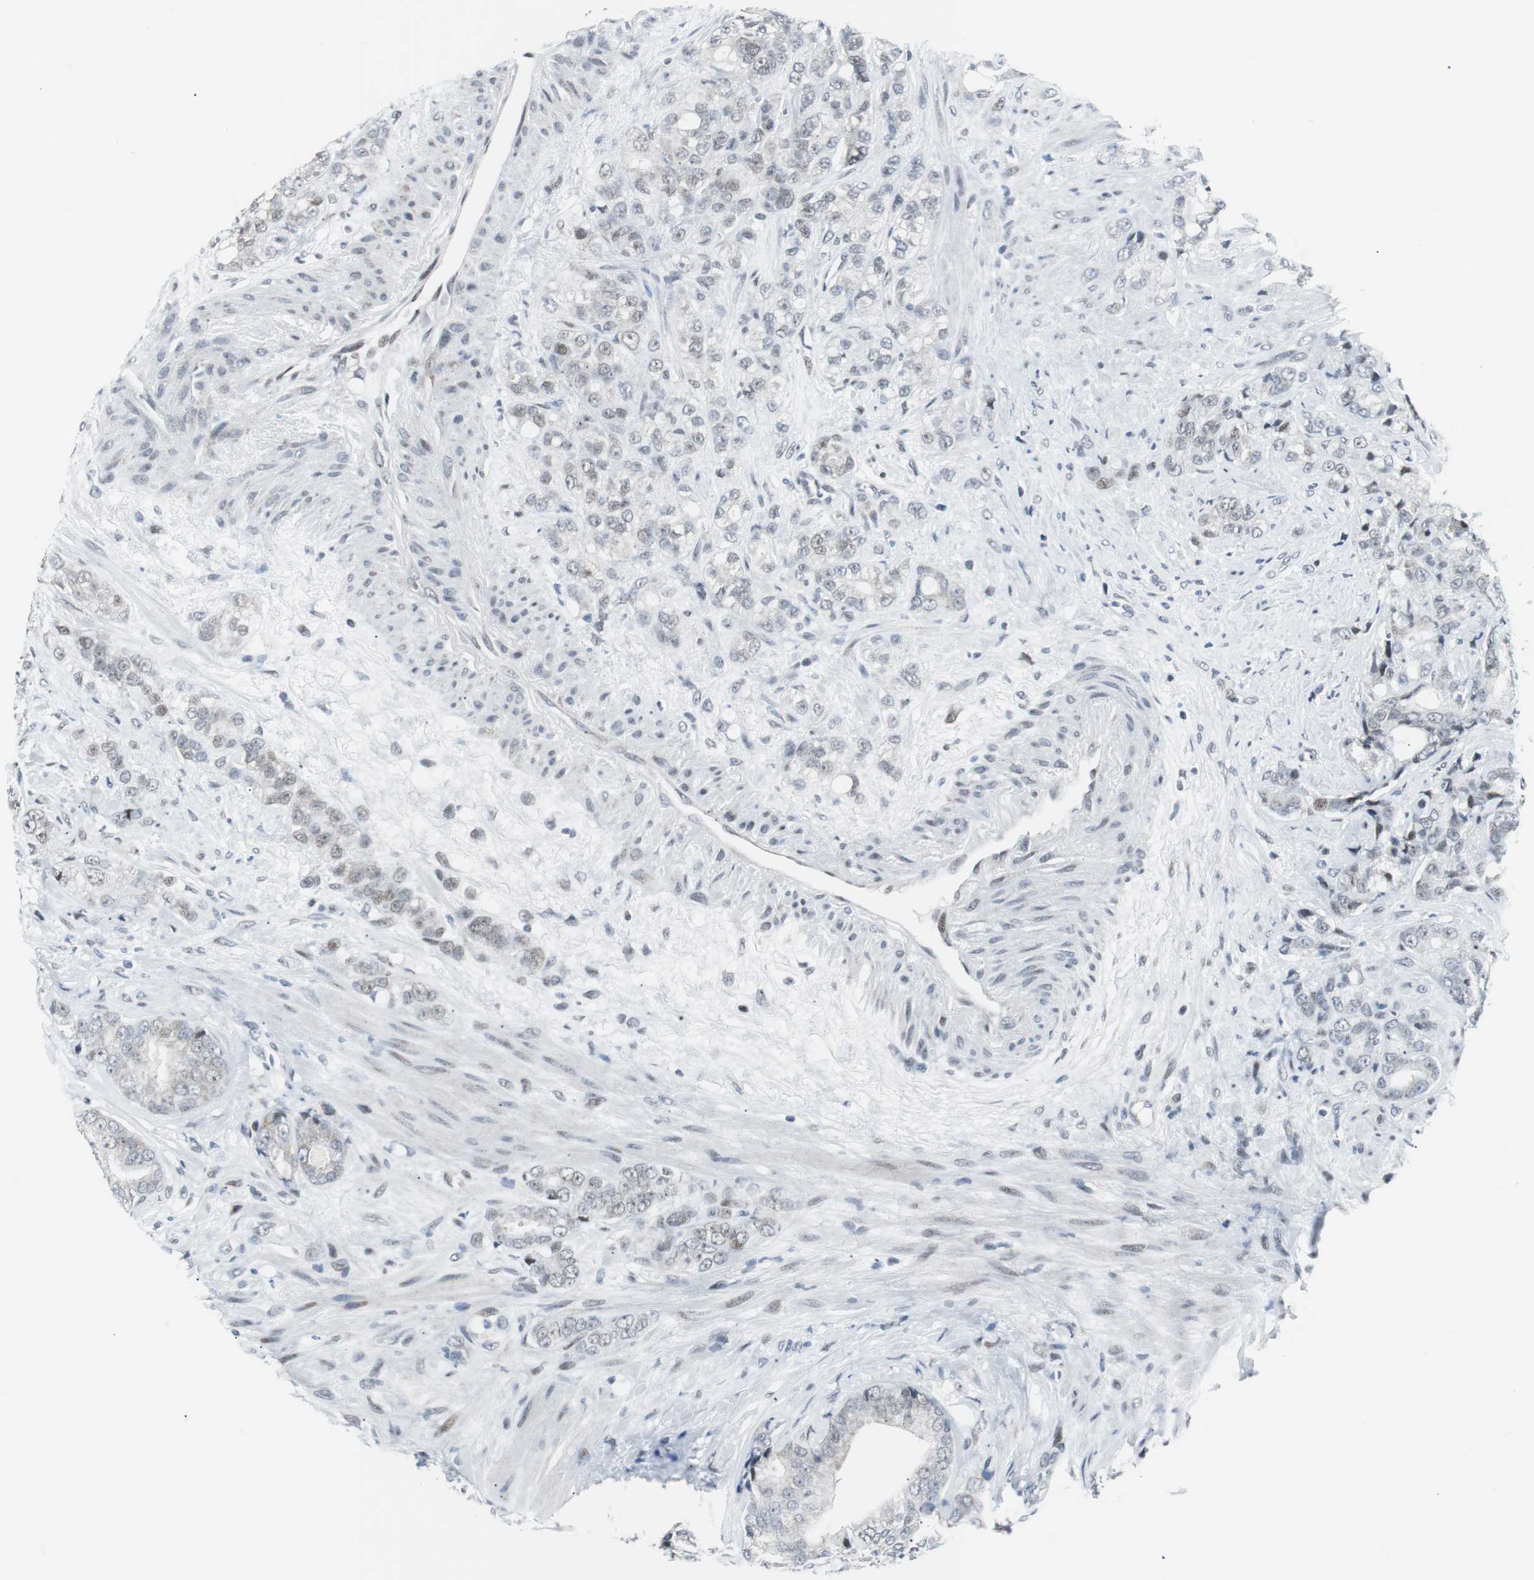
{"staining": {"intensity": "weak", "quantity": "<25%", "location": "nuclear"}, "tissue": "prostate cancer", "cell_type": "Tumor cells", "image_type": "cancer", "snomed": [{"axis": "morphology", "description": "Adenocarcinoma, Low grade"}, {"axis": "topography", "description": "Prostate"}], "caption": "Image shows no significant protein expression in tumor cells of prostate cancer.", "gene": "MTA1", "patient": {"sex": "male", "age": 58}}